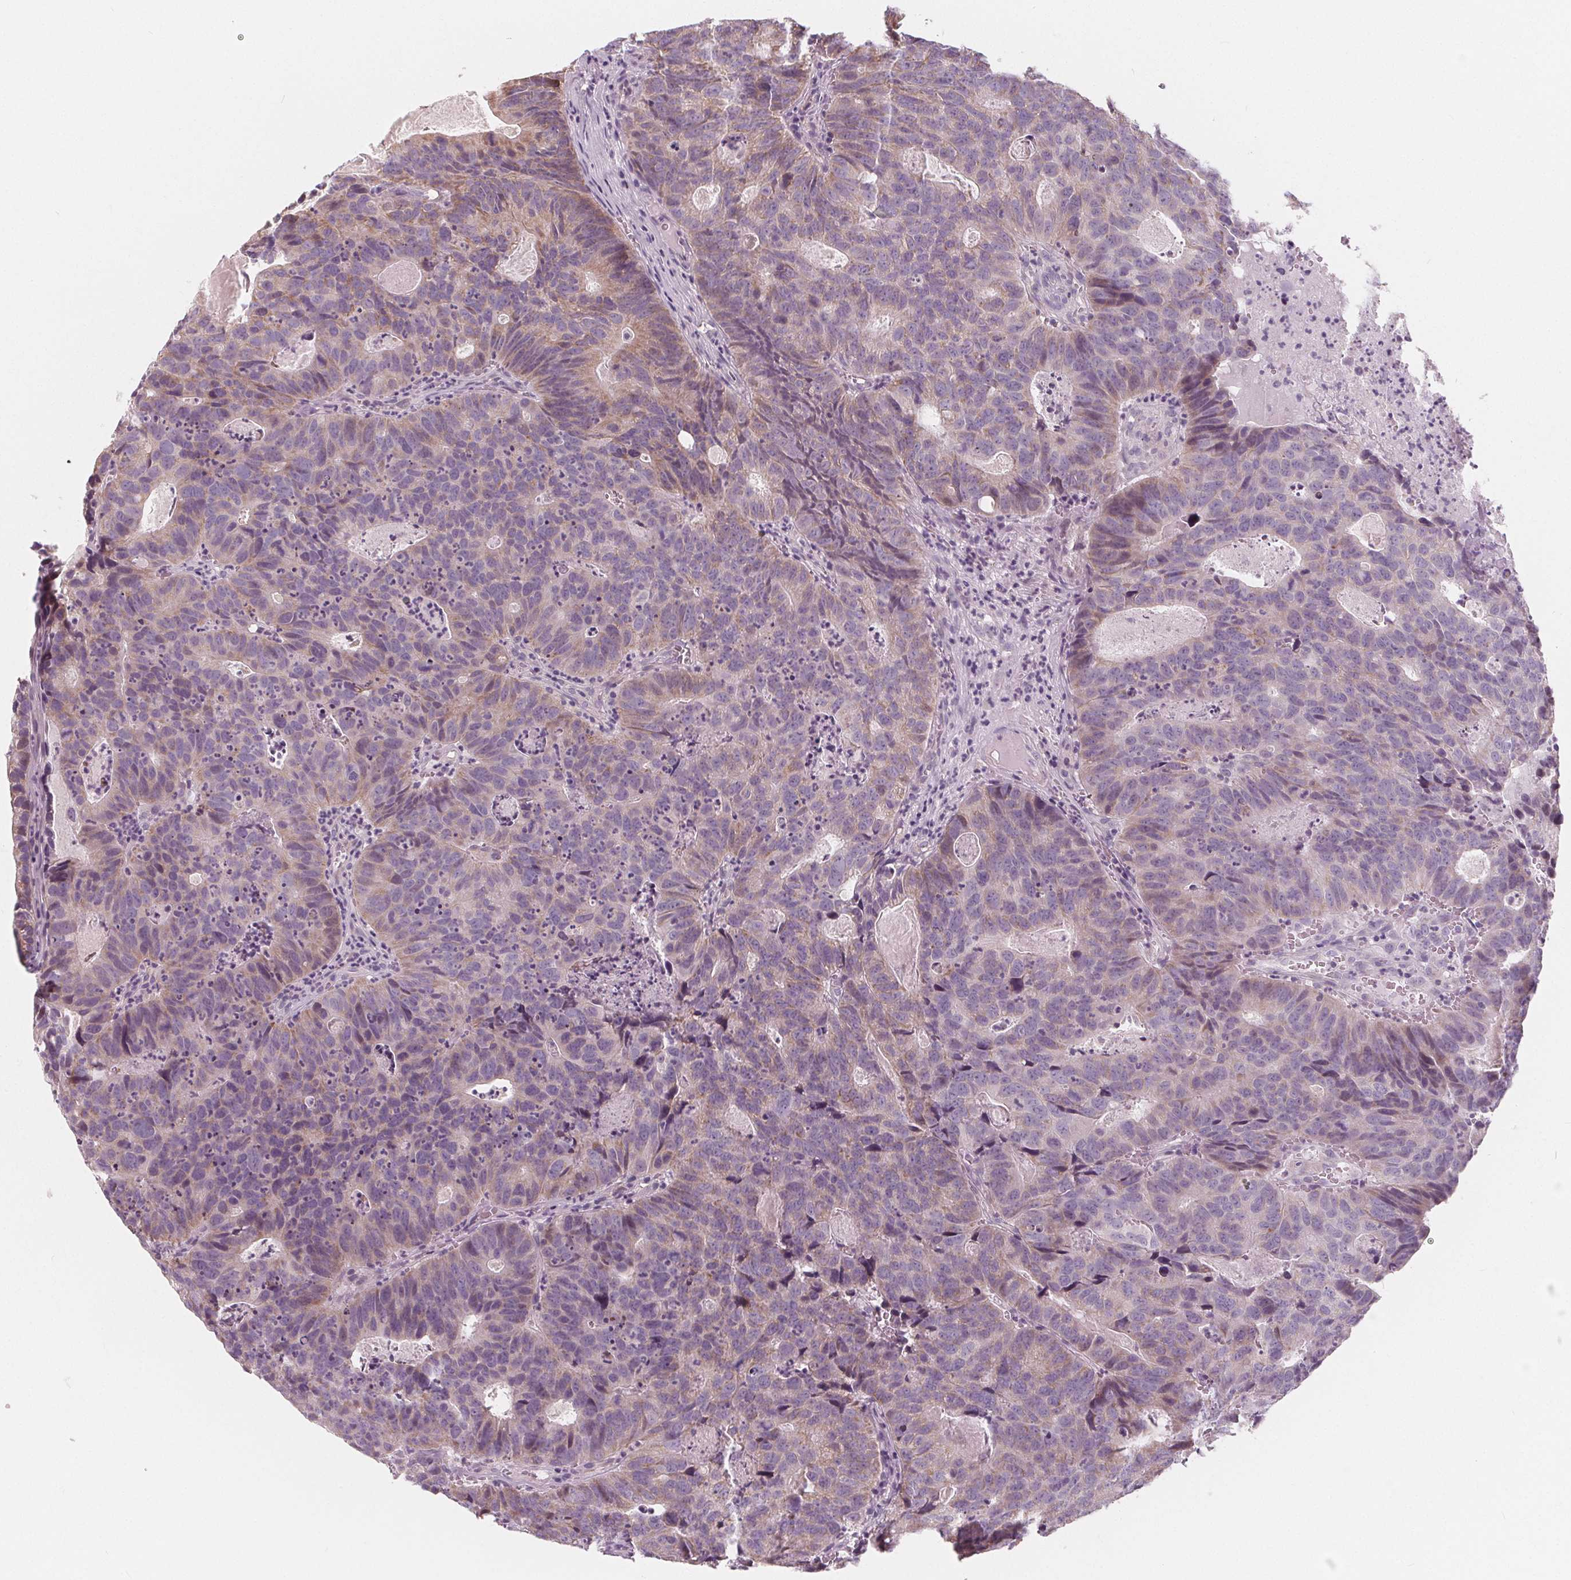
{"staining": {"intensity": "weak", "quantity": ">75%", "location": "cytoplasmic/membranous"}, "tissue": "head and neck cancer", "cell_type": "Tumor cells", "image_type": "cancer", "snomed": [{"axis": "morphology", "description": "Adenocarcinoma, NOS"}, {"axis": "topography", "description": "Head-Neck"}], "caption": "An immunohistochemistry histopathology image of tumor tissue is shown. Protein staining in brown labels weak cytoplasmic/membranous positivity in head and neck adenocarcinoma within tumor cells. (DAB (3,3'-diaminobenzidine) IHC, brown staining for protein, blue staining for nuclei).", "gene": "NUP210L", "patient": {"sex": "male", "age": 62}}